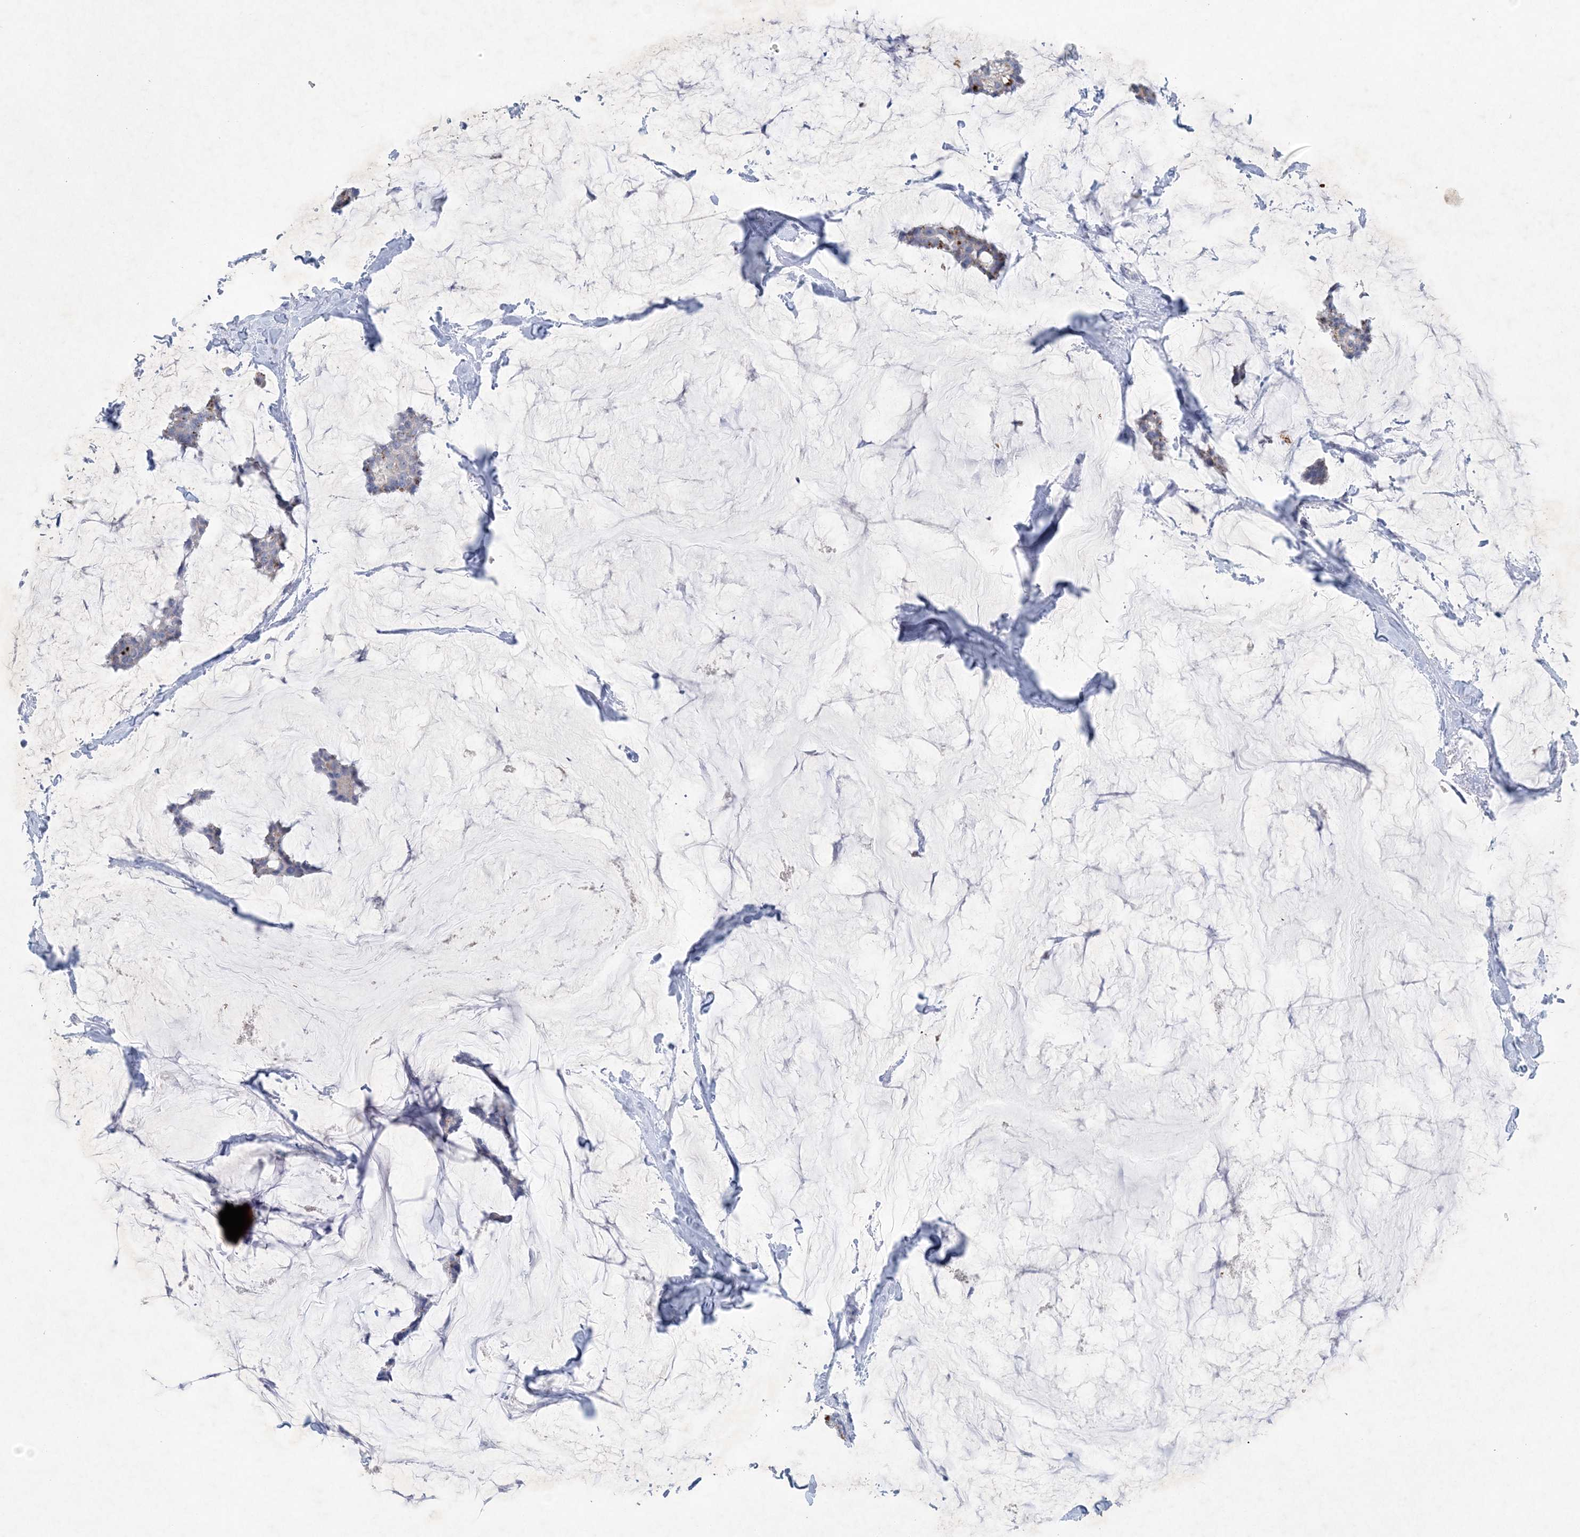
{"staining": {"intensity": "moderate", "quantity": "<25%", "location": "cytoplasmic/membranous"}, "tissue": "breast cancer", "cell_type": "Tumor cells", "image_type": "cancer", "snomed": [{"axis": "morphology", "description": "Duct carcinoma"}, {"axis": "topography", "description": "Breast"}], "caption": "This micrograph reveals infiltrating ductal carcinoma (breast) stained with IHC to label a protein in brown. The cytoplasmic/membranous of tumor cells show moderate positivity for the protein. Nuclei are counter-stained blue.", "gene": "GABRG1", "patient": {"sex": "female", "age": 93}}